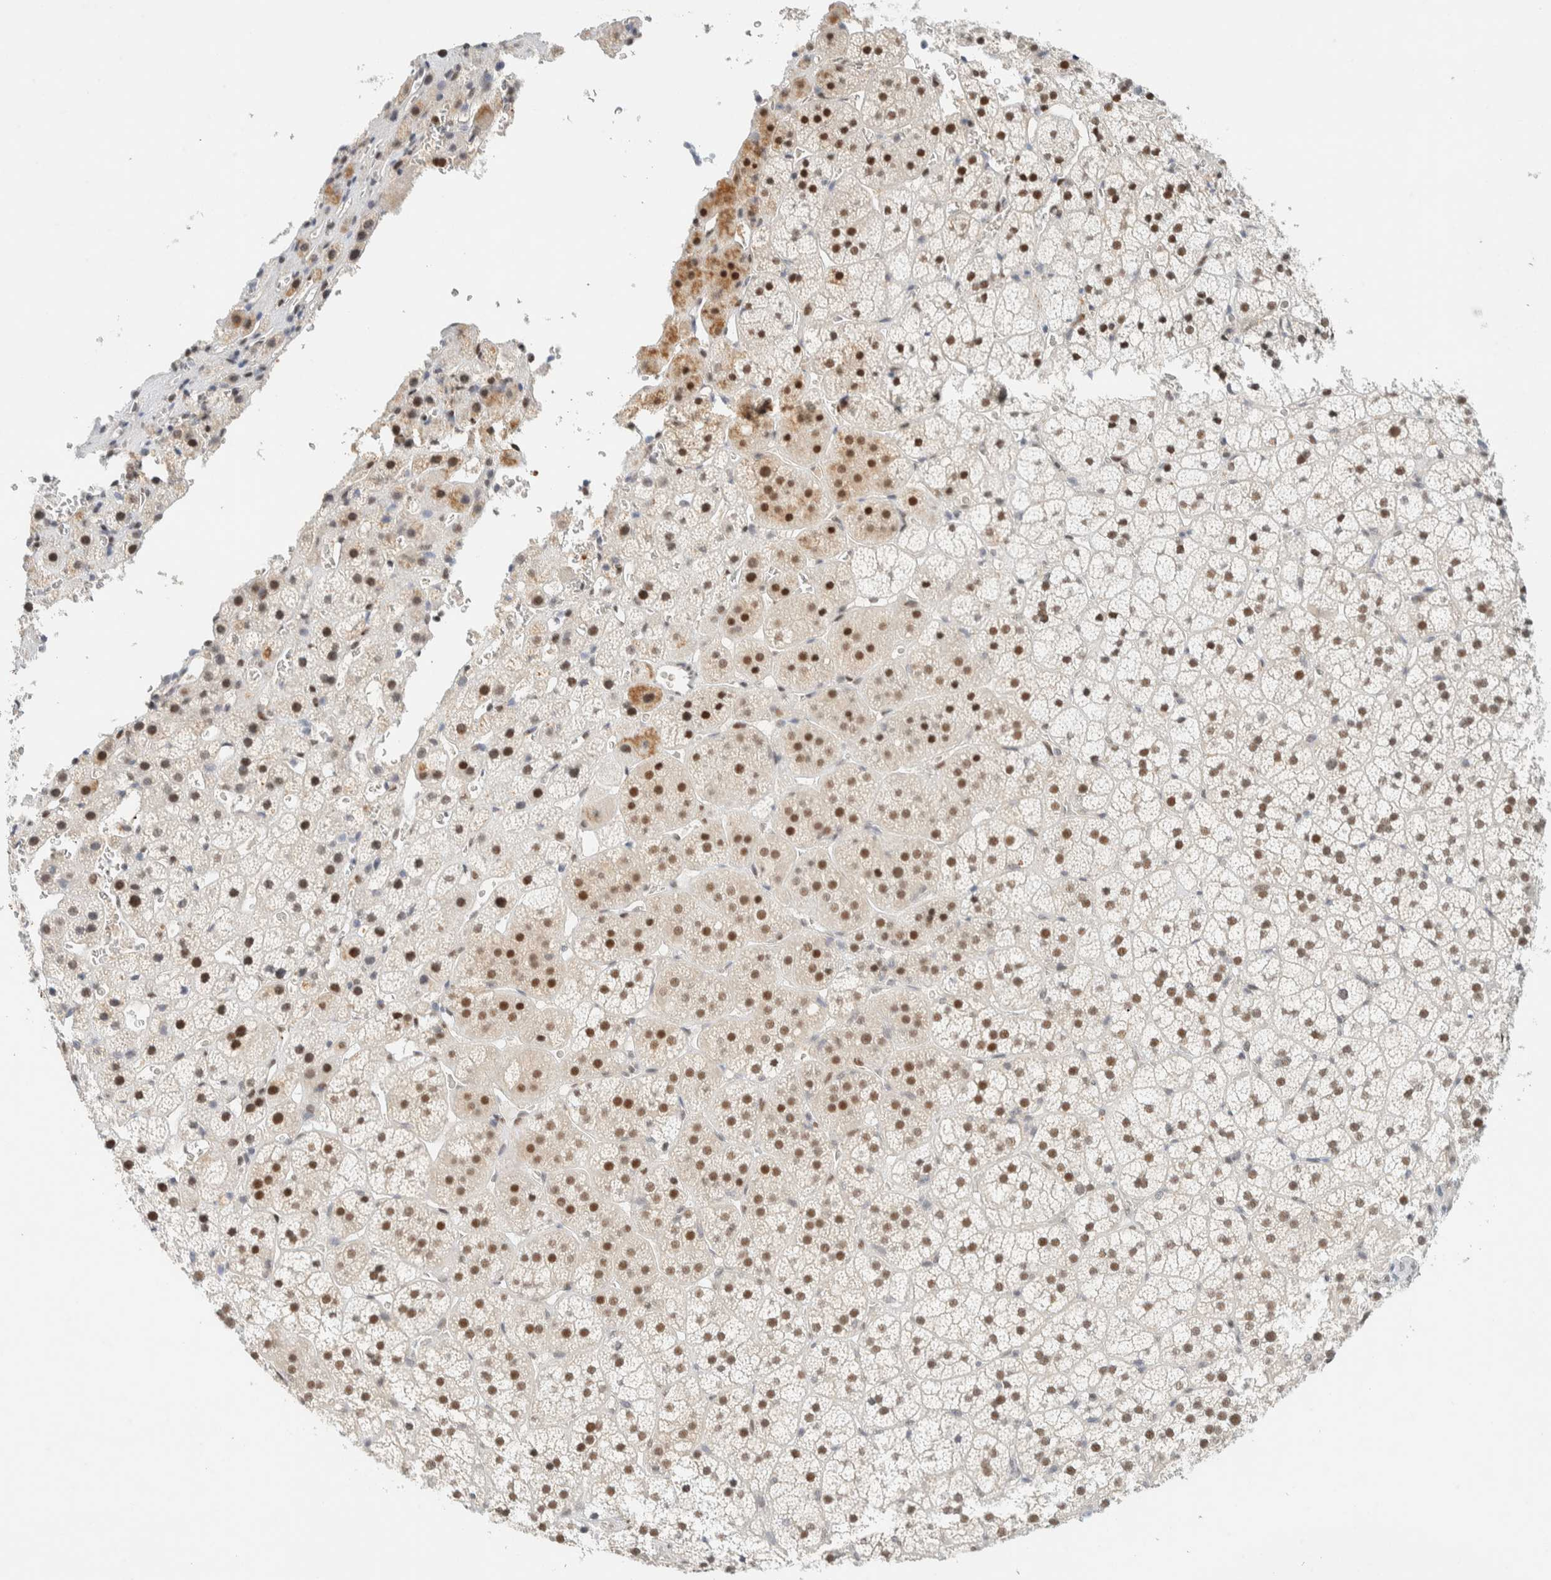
{"staining": {"intensity": "strong", "quantity": ">75%", "location": "cytoplasmic/membranous,nuclear"}, "tissue": "adrenal gland", "cell_type": "Glandular cells", "image_type": "normal", "snomed": [{"axis": "morphology", "description": "Normal tissue, NOS"}, {"axis": "topography", "description": "Adrenal gland"}], "caption": "Immunohistochemistry photomicrograph of unremarkable adrenal gland: human adrenal gland stained using immunohistochemistry shows high levels of strong protein expression localized specifically in the cytoplasmic/membranous,nuclear of glandular cells, appearing as a cytoplasmic/membranous,nuclear brown color.", "gene": "PYGO2", "patient": {"sex": "female", "age": 44}}